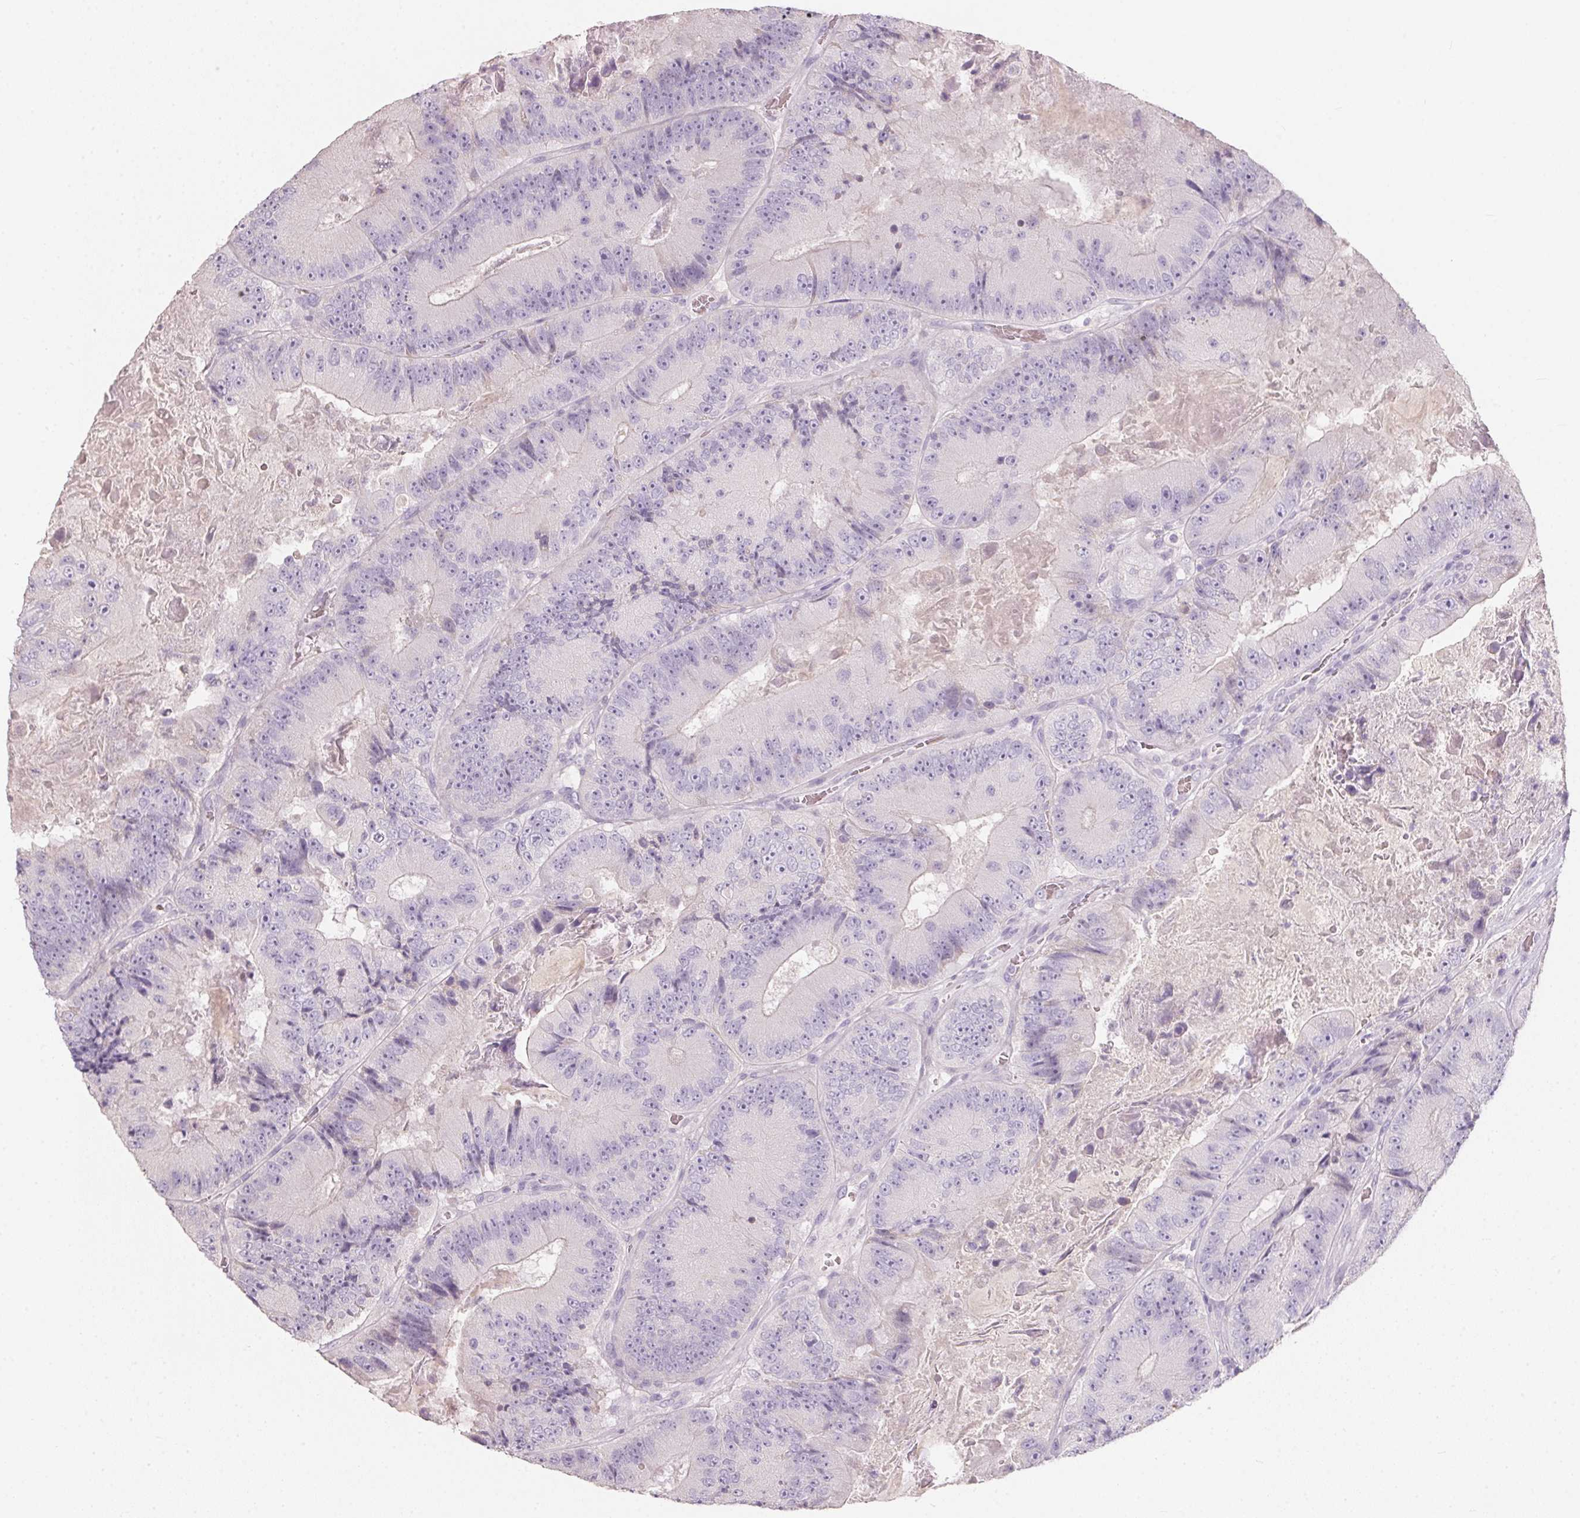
{"staining": {"intensity": "negative", "quantity": "none", "location": "none"}, "tissue": "colorectal cancer", "cell_type": "Tumor cells", "image_type": "cancer", "snomed": [{"axis": "morphology", "description": "Adenocarcinoma, NOS"}, {"axis": "topography", "description": "Colon"}], "caption": "A histopathology image of colorectal cancer stained for a protein demonstrates no brown staining in tumor cells.", "gene": "HSD17B1", "patient": {"sex": "female", "age": 86}}